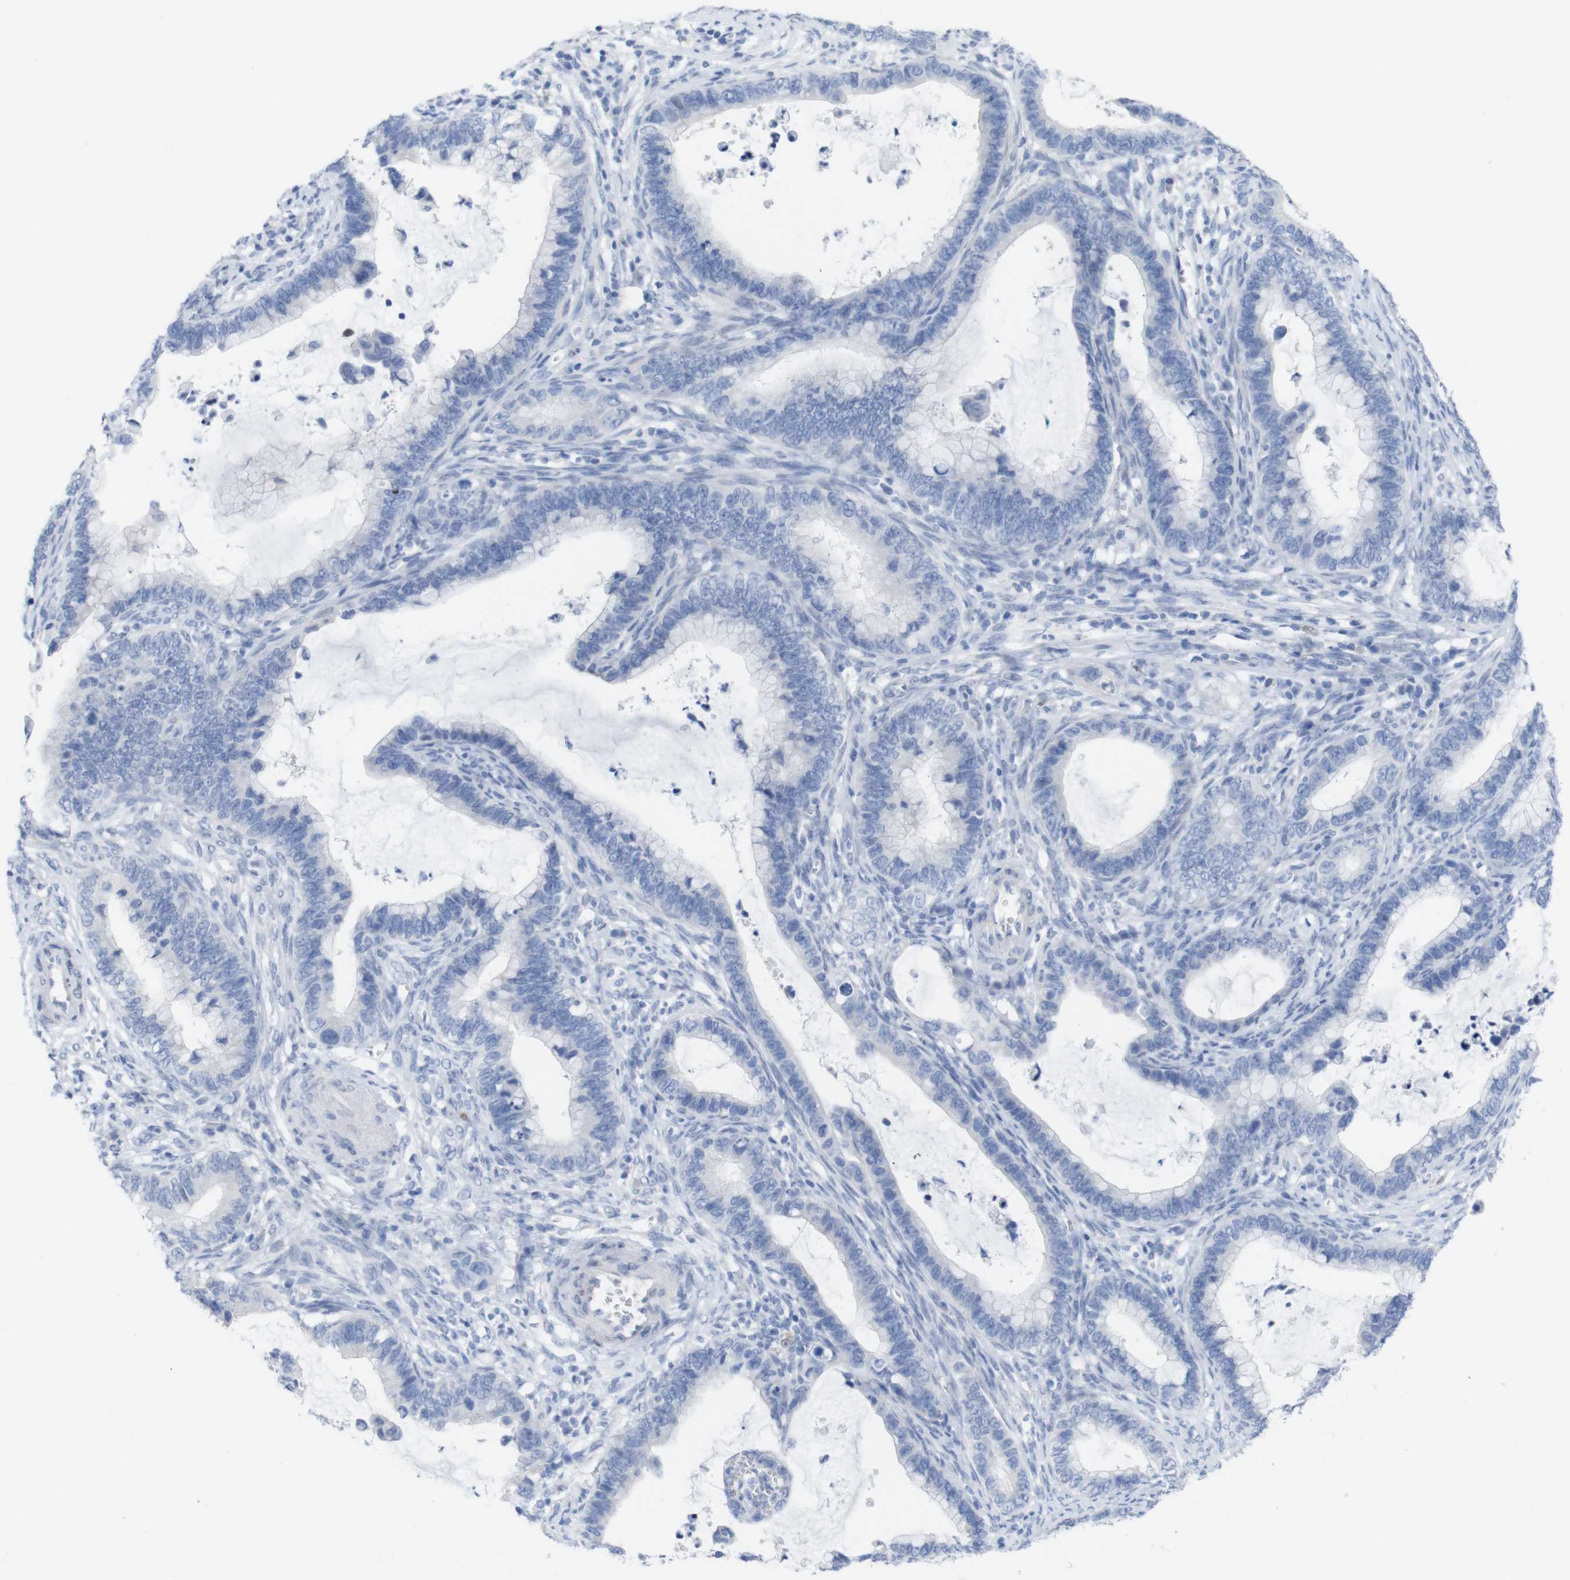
{"staining": {"intensity": "negative", "quantity": "none", "location": "none"}, "tissue": "cervical cancer", "cell_type": "Tumor cells", "image_type": "cancer", "snomed": [{"axis": "morphology", "description": "Adenocarcinoma, NOS"}, {"axis": "topography", "description": "Cervix"}], "caption": "Protein analysis of adenocarcinoma (cervical) demonstrates no significant staining in tumor cells.", "gene": "PNMA1", "patient": {"sex": "female", "age": 44}}